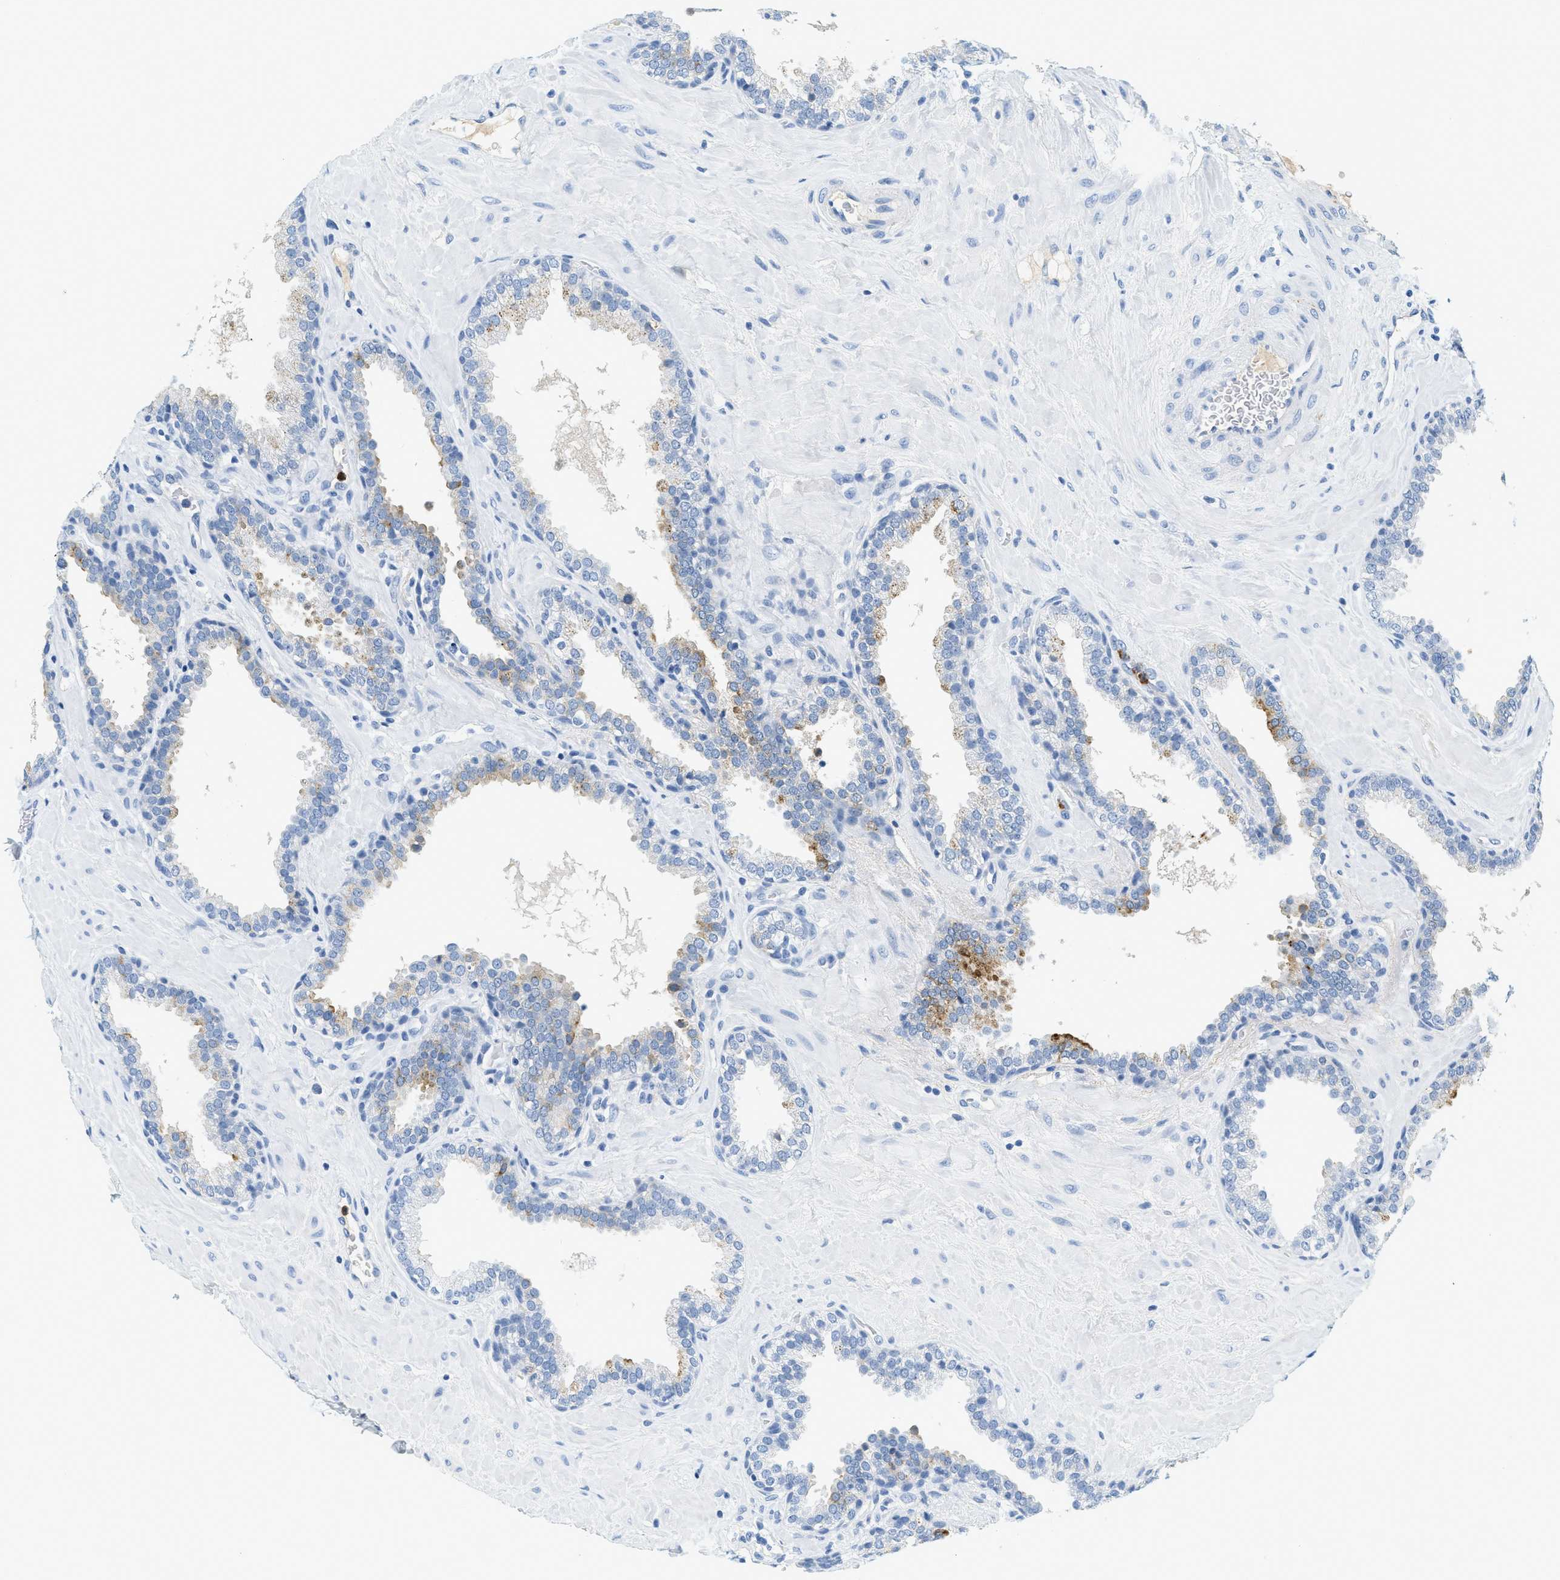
{"staining": {"intensity": "negative", "quantity": "none", "location": "none"}, "tissue": "prostate", "cell_type": "Glandular cells", "image_type": "normal", "snomed": [{"axis": "morphology", "description": "Normal tissue, NOS"}, {"axis": "topography", "description": "Prostate"}], "caption": "An immunohistochemistry image of benign prostate is shown. There is no staining in glandular cells of prostate.", "gene": "LCN2", "patient": {"sex": "male", "age": 51}}